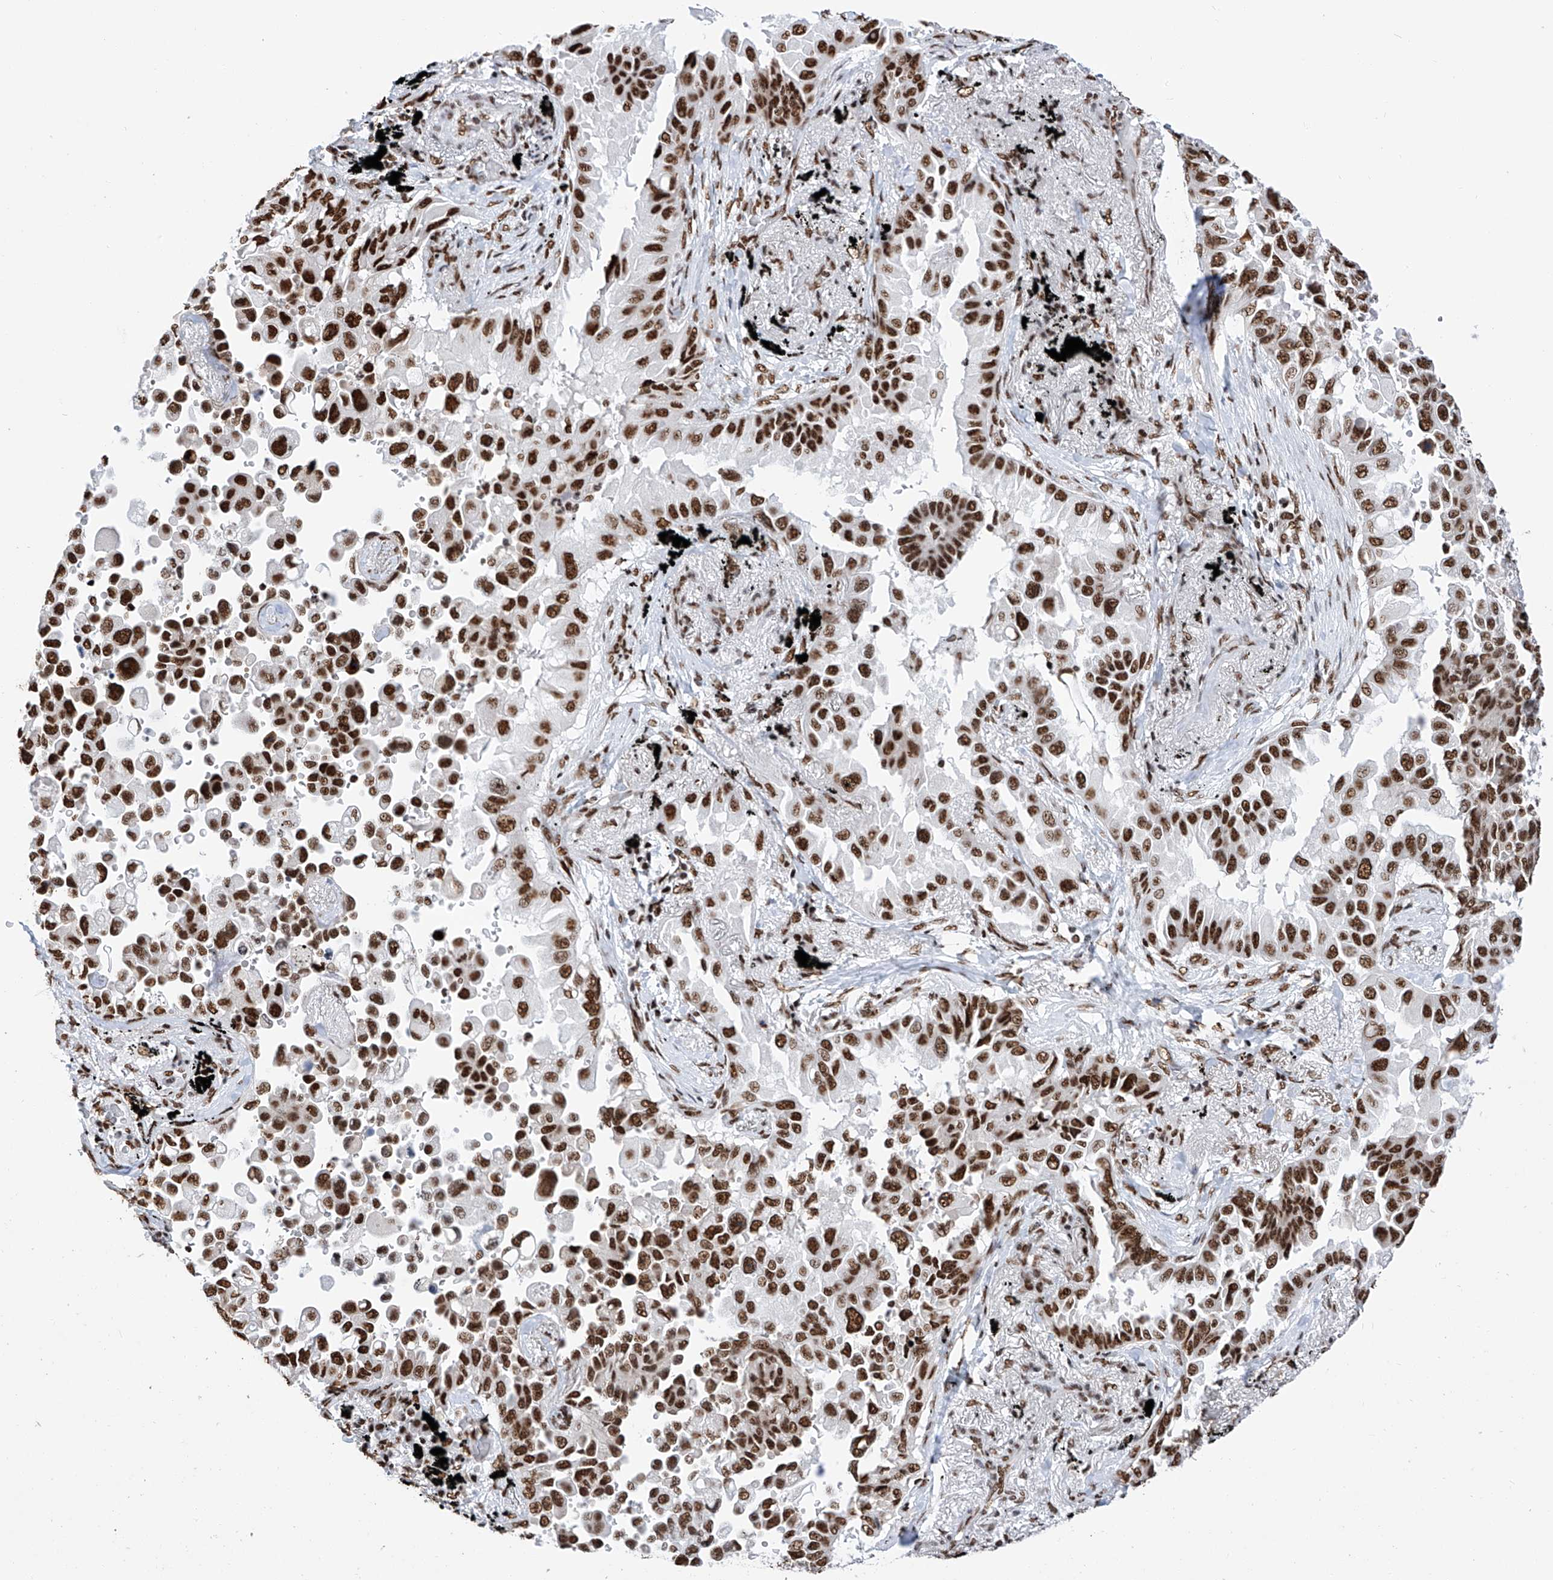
{"staining": {"intensity": "strong", "quantity": ">75%", "location": "nuclear"}, "tissue": "lung cancer", "cell_type": "Tumor cells", "image_type": "cancer", "snomed": [{"axis": "morphology", "description": "Adenocarcinoma, NOS"}, {"axis": "topography", "description": "Lung"}], "caption": "Strong nuclear expression is appreciated in about >75% of tumor cells in adenocarcinoma (lung).", "gene": "SRSF6", "patient": {"sex": "female", "age": 67}}